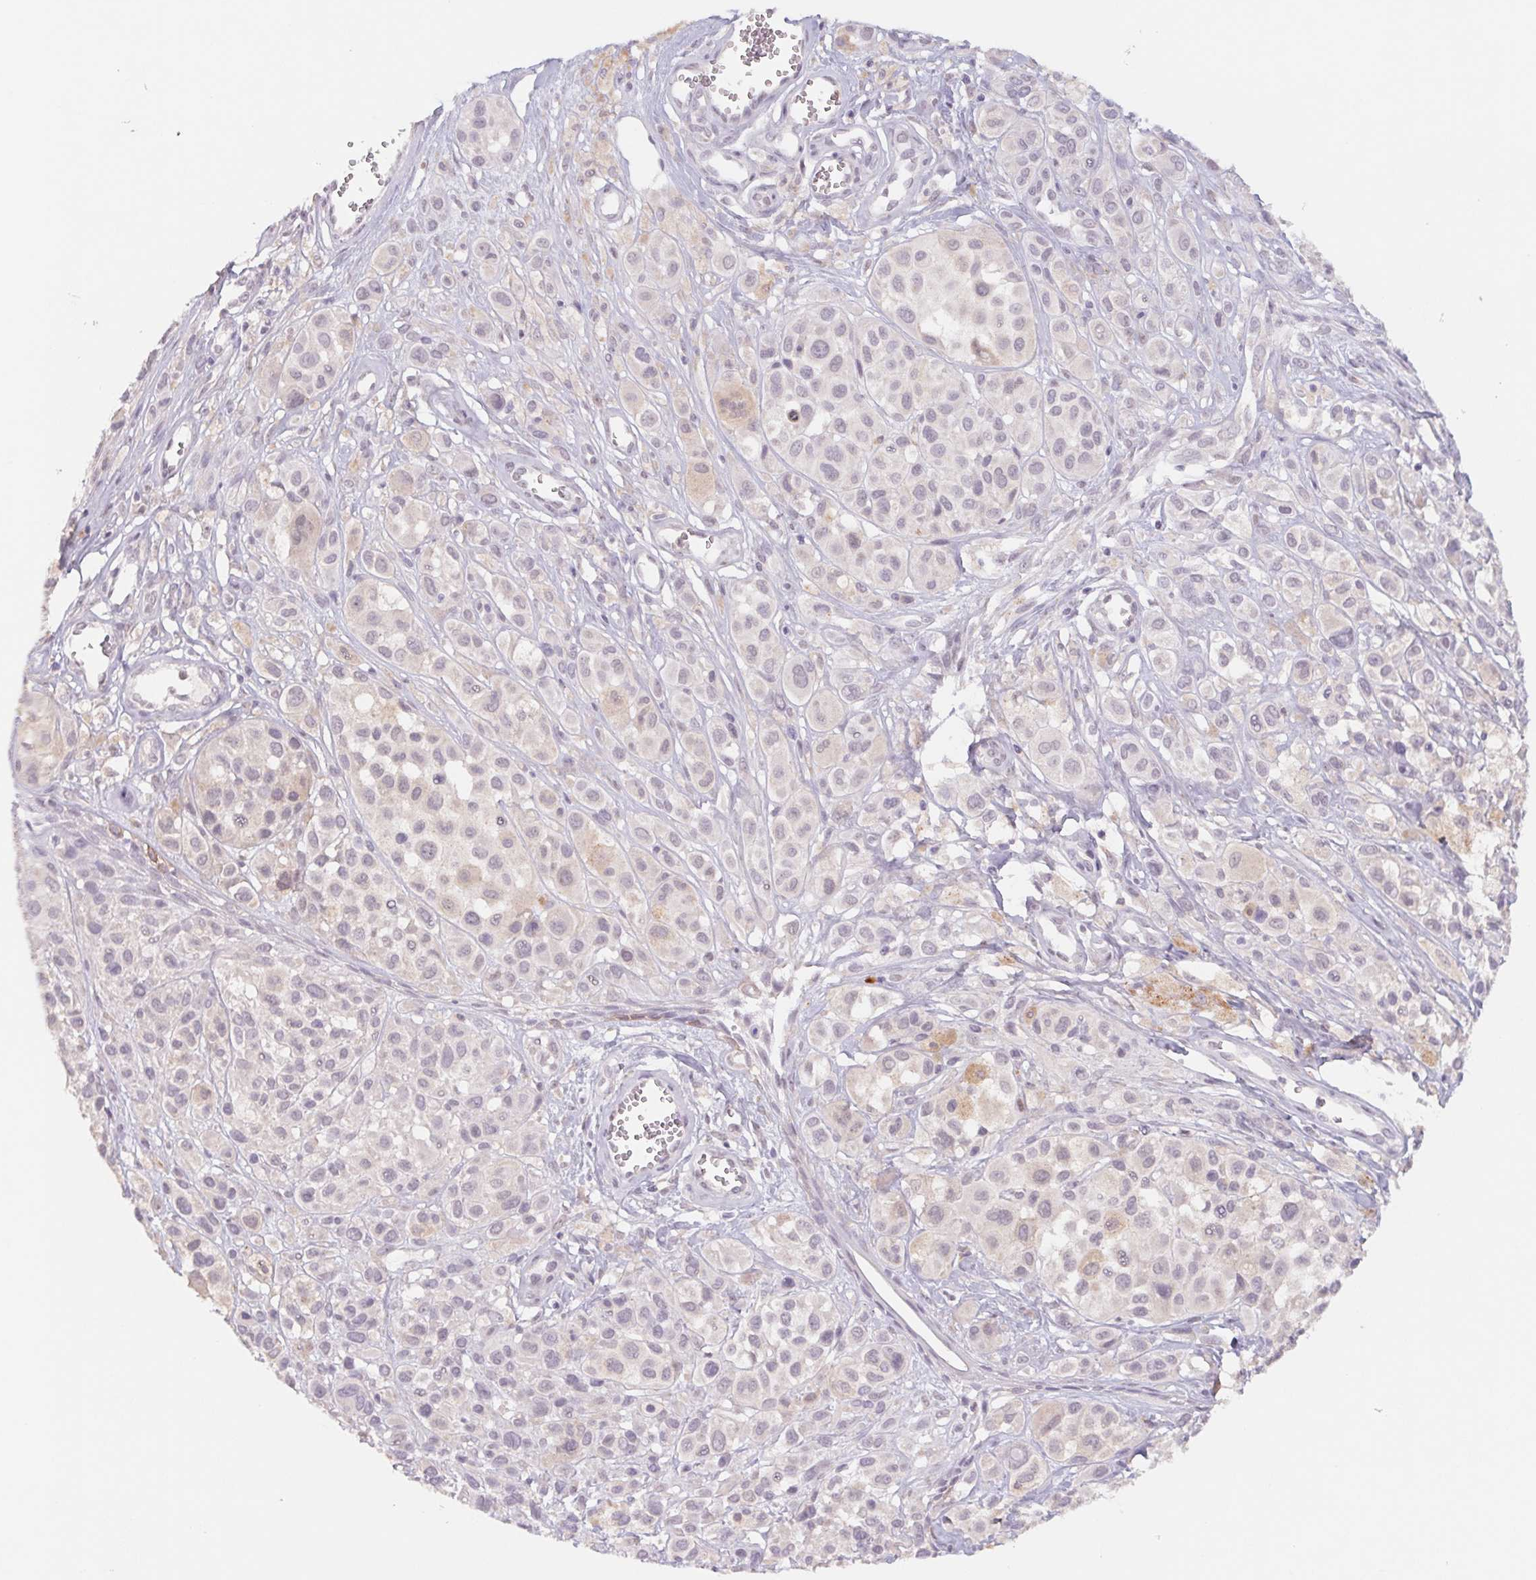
{"staining": {"intensity": "negative", "quantity": "none", "location": "none"}, "tissue": "melanoma", "cell_type": "Tumor cells", "image_type": "cancer", "snomed": [{"axis": "morphology", "description": "Malignant melanoma, NOS"}, {"axis": "topography", "description": "Skin"}], "caption": "This is an immunohistochemistry photomicrograph of human malignant melanoma. There is no staining in tumor cells.", "gene": "PNMA8B", "patient": {"sex": "male", "age": 77}}